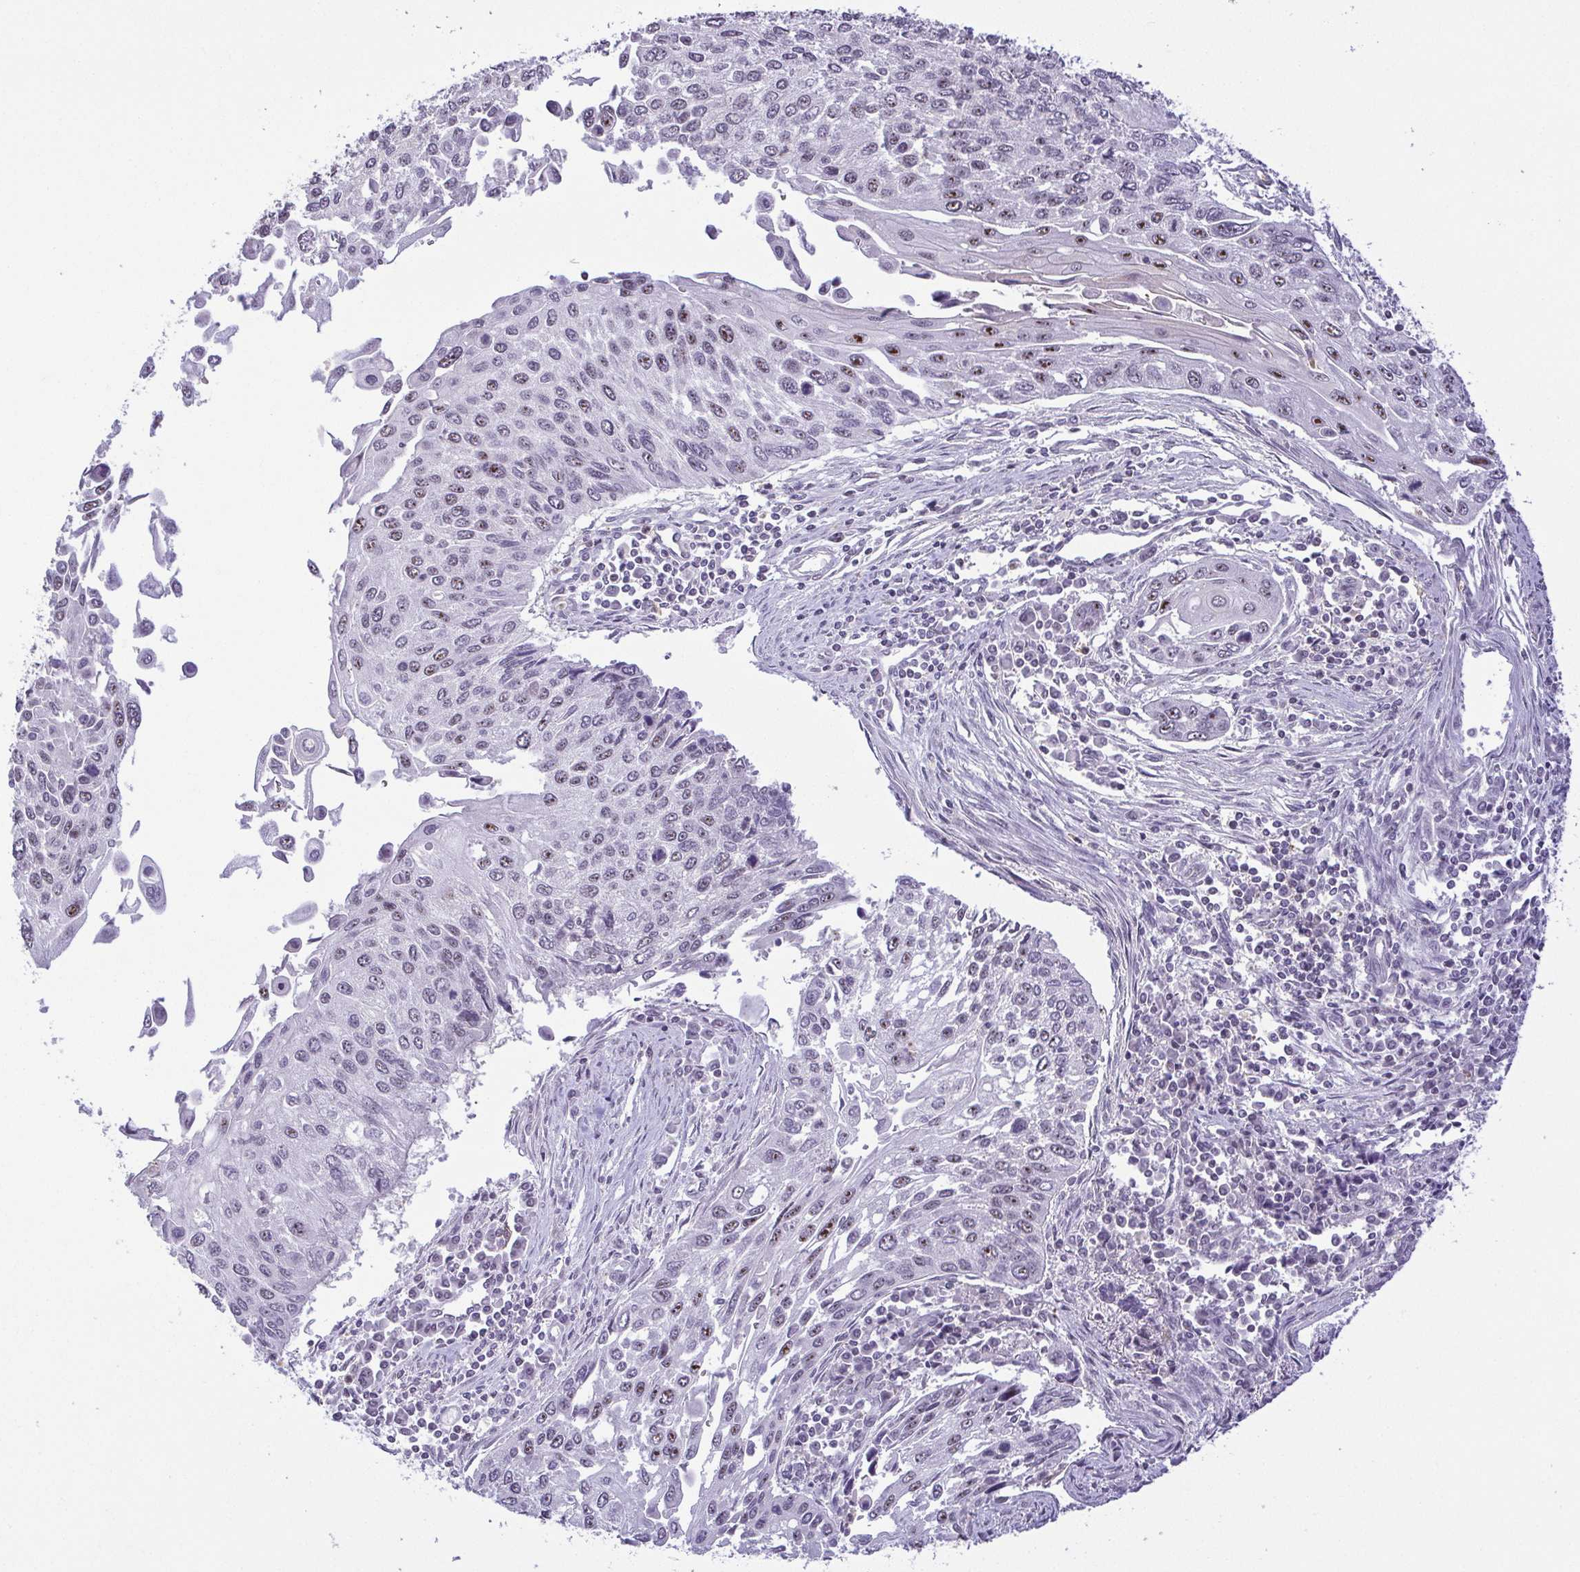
{"staining": {"intensity": "weak", "quantity": "25%-75%", "location": "nuclear"}, "tissue": "lung cancer", "cell_type": "Tumor cells", "image_type": "cancer", "snomed": [{"axis": "morphology", "description": "Squamous cell carcinoma, NOS"}, {"axis": "morphology", "description": "Squamous cell carcinoma, metastatic, NOS"}, {"axis": "topography", "description": "Lung"}], "caption": "This is a photomicrograph of IHC staining of lung metastatic squamous cell carcinoma, which shows weak staining in the nuclear of tumor cells.", "gene": "RSL24D1", "patient": {"sex": "male", "age": 63}}